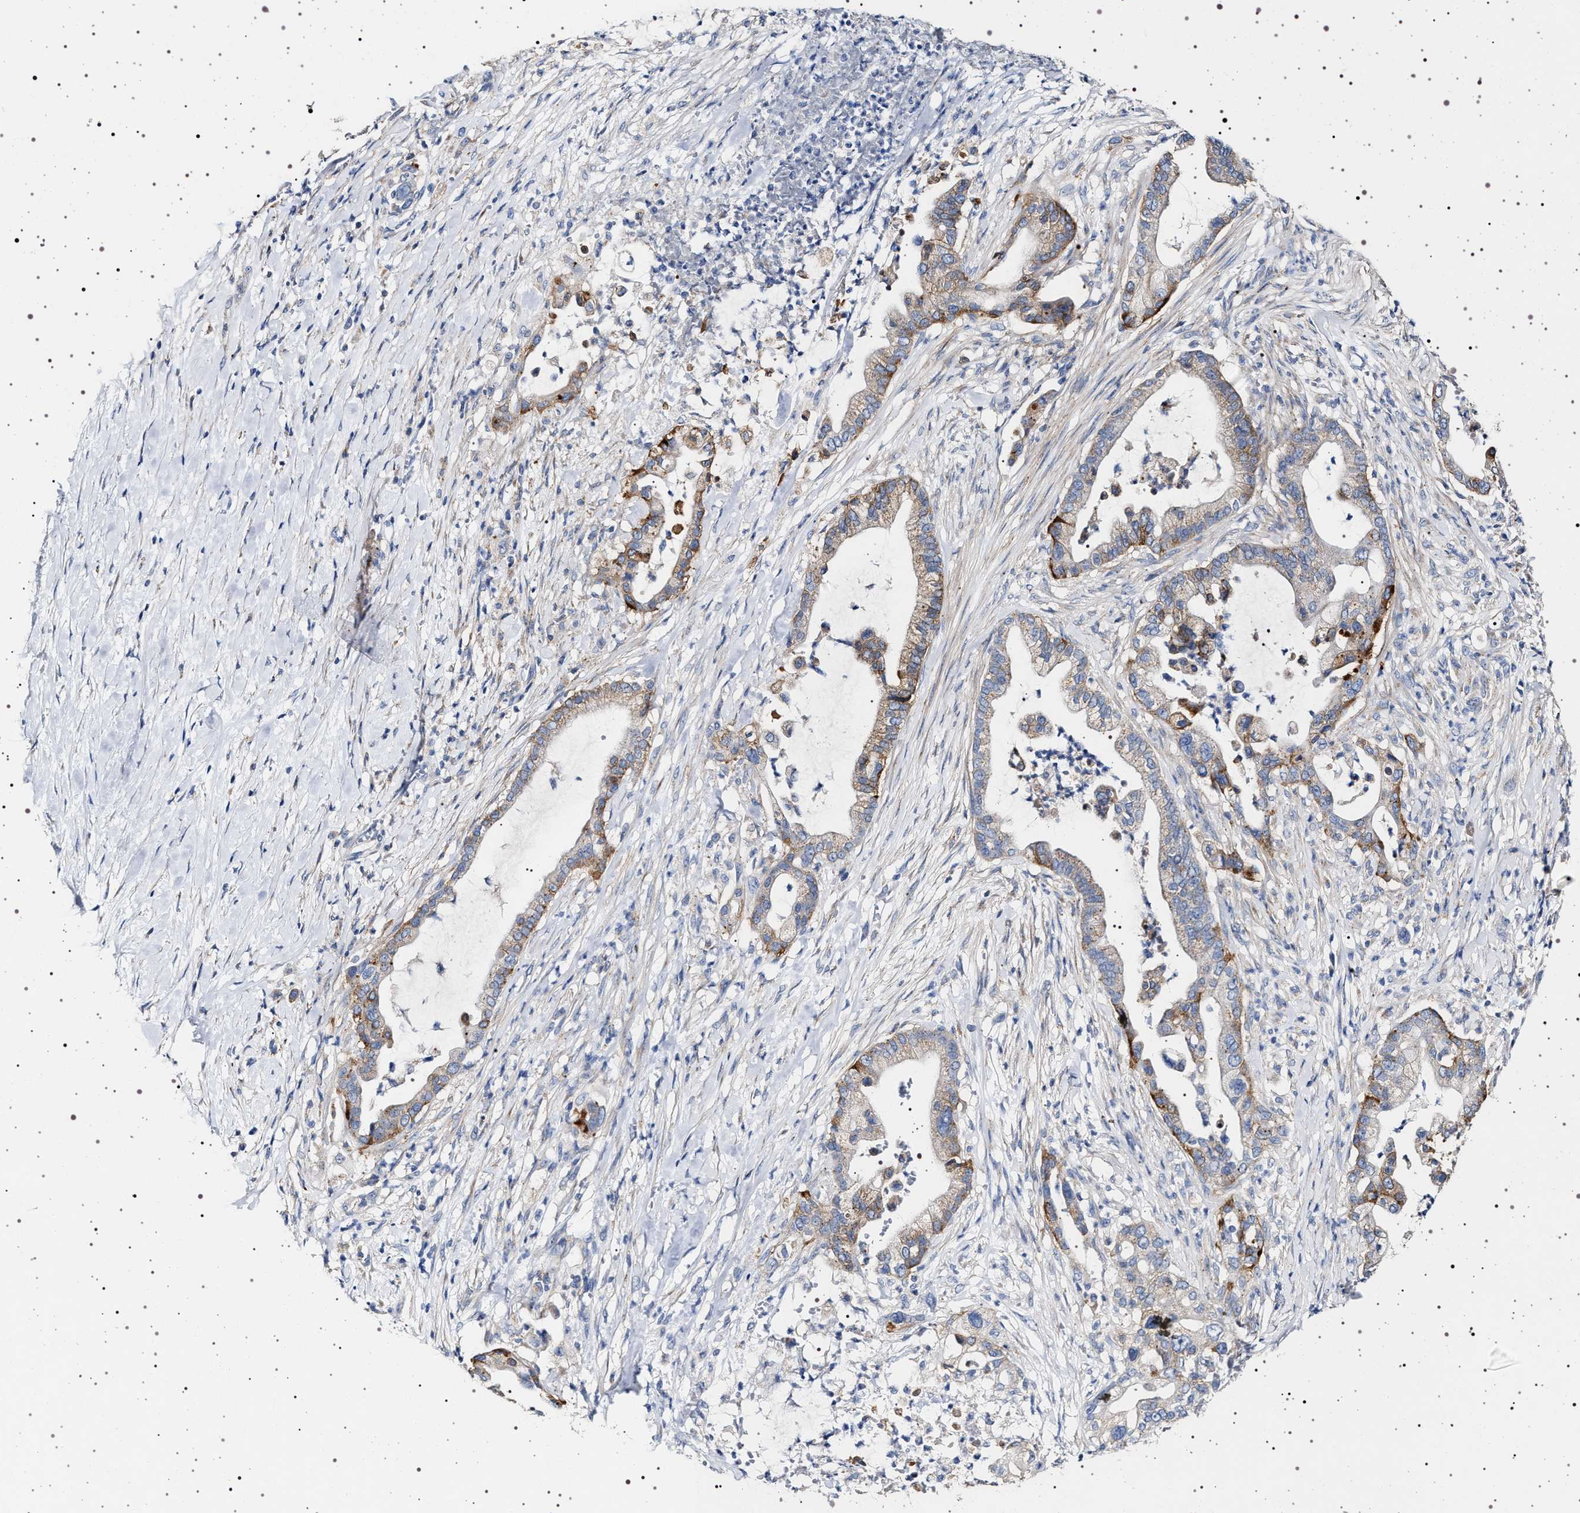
{"staining": {"intensity": "moderate", "quantity": ">75%", "location": "cytoplasmic/membranous"}, "tissue": "pancreatic cancer", "cell_type": "Tumor cells", "image_type": "cancer", "snomed": [{"axis": "morphology", "description": "Adenocarcinoma, NOS"}, {"axis": "topography", "description": "Pancreas"}], "caption": "Protein expression analysis of human adenocarcinoma (pancreatic) reveals moderate cytoplasmic/membranous positivity in approximately >75% of tumor cells.", "gene": "NAALADL2", "patient": {"sex": "male", "age": 69}}